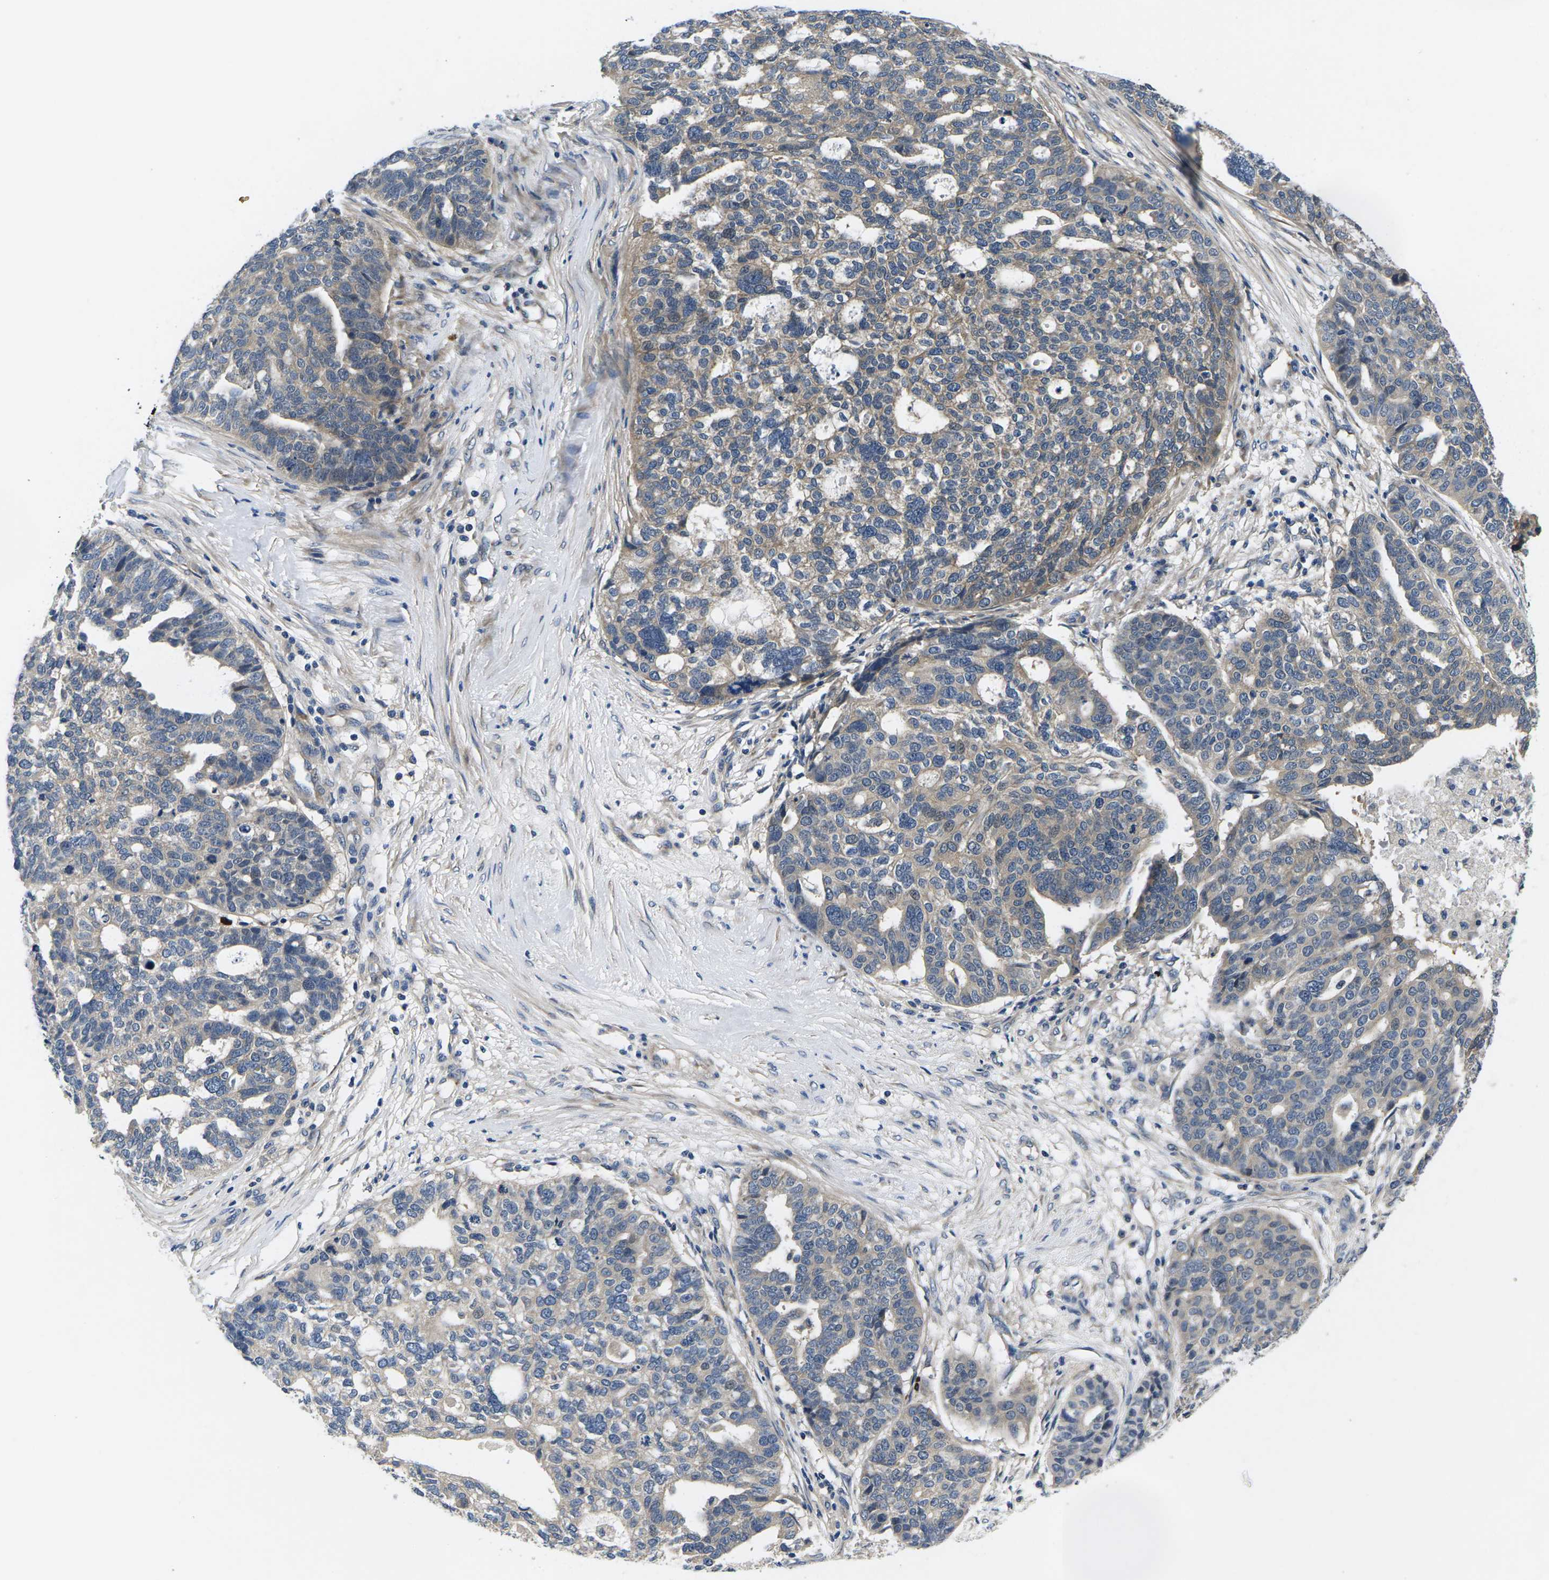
{"staining": {"intensity": "weak", "quantity": "25%-75%", "location": "cytoplasmic/membranous"}, "tissue": "ovarian cancer", "cell_type": "Tumor cells", "image_type": "cancer", "snomed": [{"axis": "morphology", "description": "Cystadenocarcinoma, serous, NOS"}, {"axis": "topography", "description": "Ovary"}], "caption": "Serous cystadenocarcinoma (ovarian) was stained to show a protein in brown. There is low levels of weak cytoplasmic/membranous expression in about 25%-75% of tumor cells. Nuclei are stained in blue.", "gene": "PLCE1", "patient": {"sex": "female", "age": 59}}